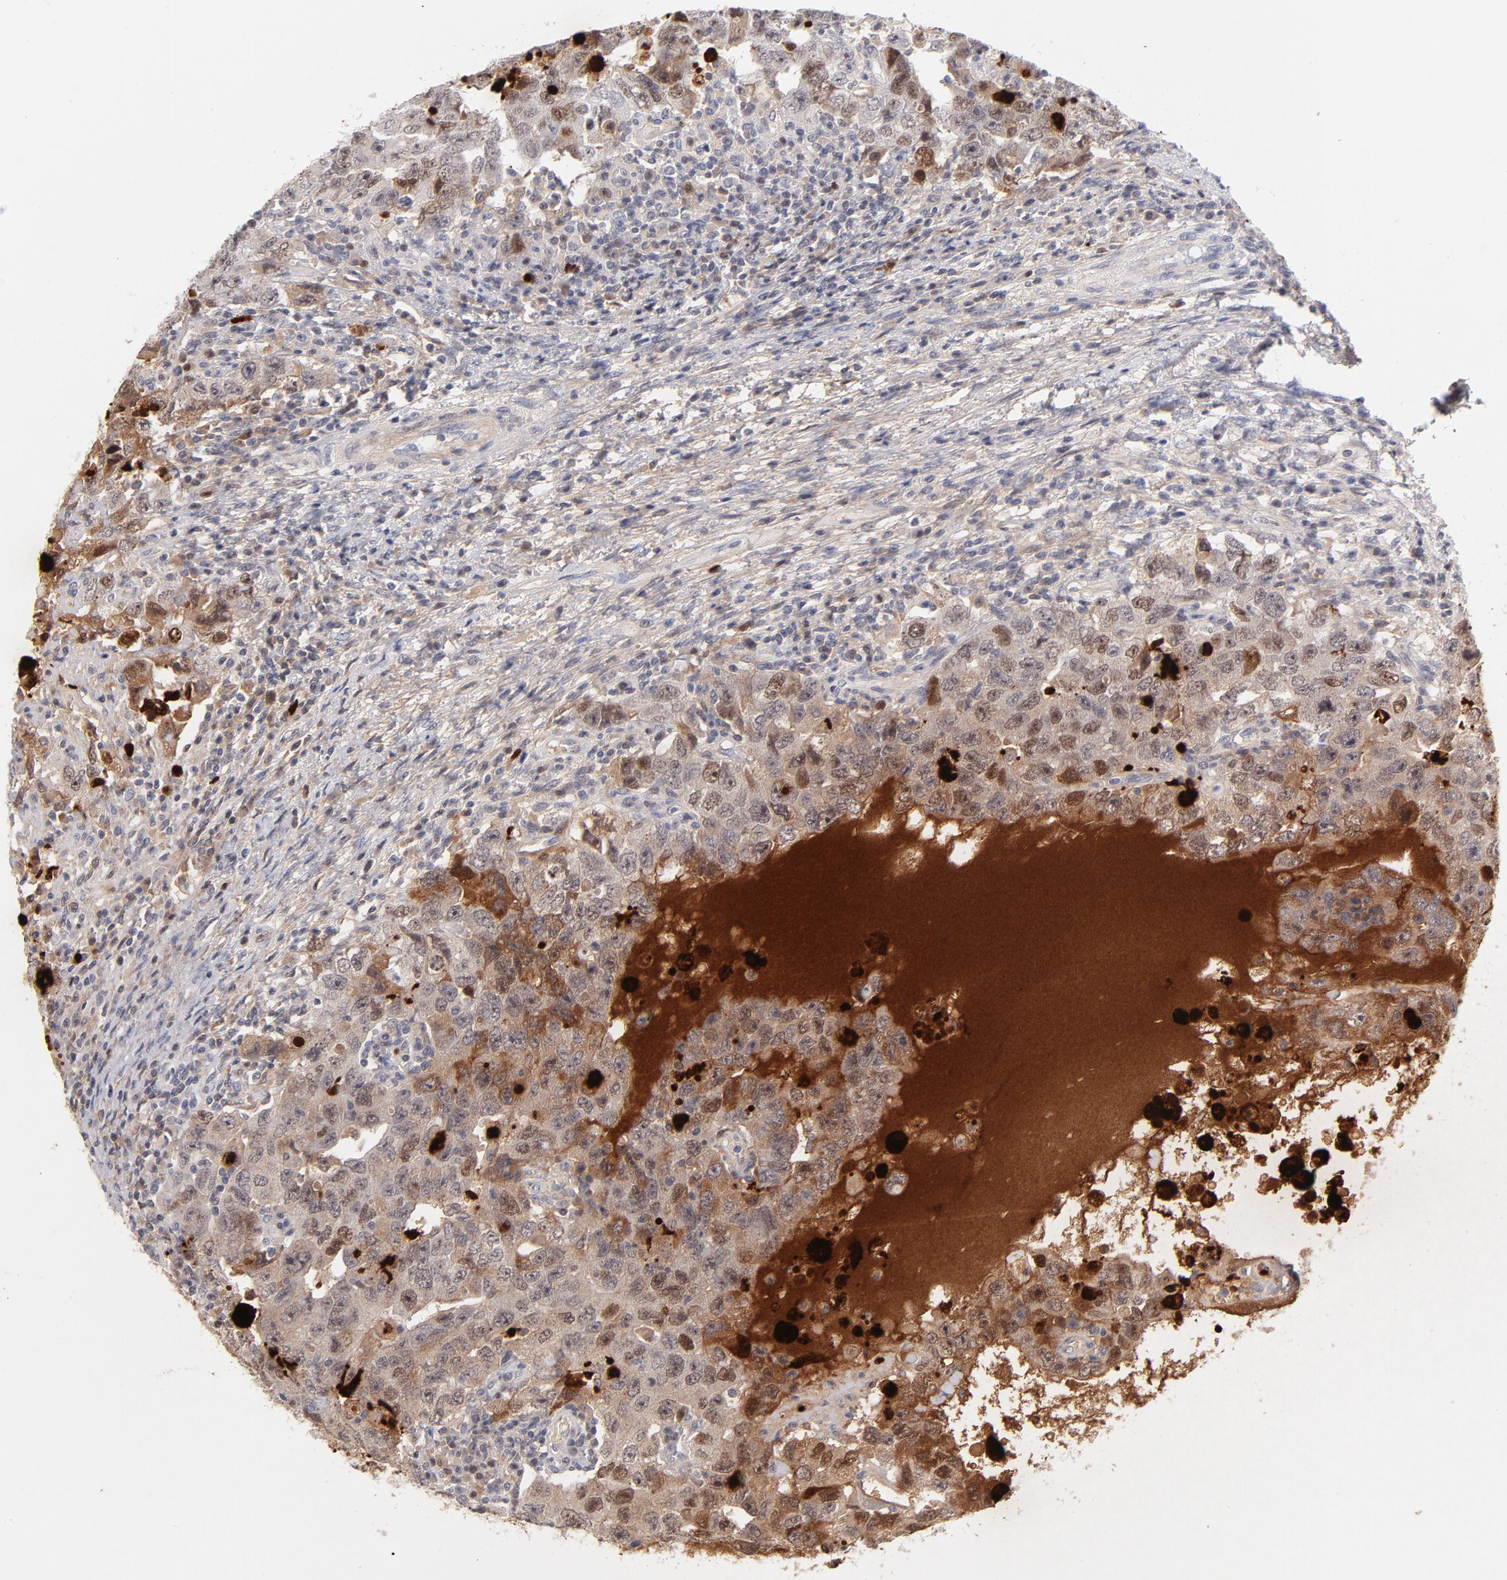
{"staining": {"intensity": "moderate", "quantity": "25%-75%", "location": "cytoplasmic/membranous,nuclear"}, "tissue": "testis cancer", "cell_type": "Tumor cells", "image_type": "cancer", "snomed": [{"axis": "morphology", "description": "Carcinoma, Embryonal, NOS"}, {"axis": "topography", "description": "Testis"}], "caption": "DAB immunohistochemical staining of human testis cancer exhibits moderate cytoplasmic/membranous and nuclear protein staining in approximately 25%-75% of tumor cells.", "gene": "PARP1", "patient": {"sex": "male", "age": 26}}